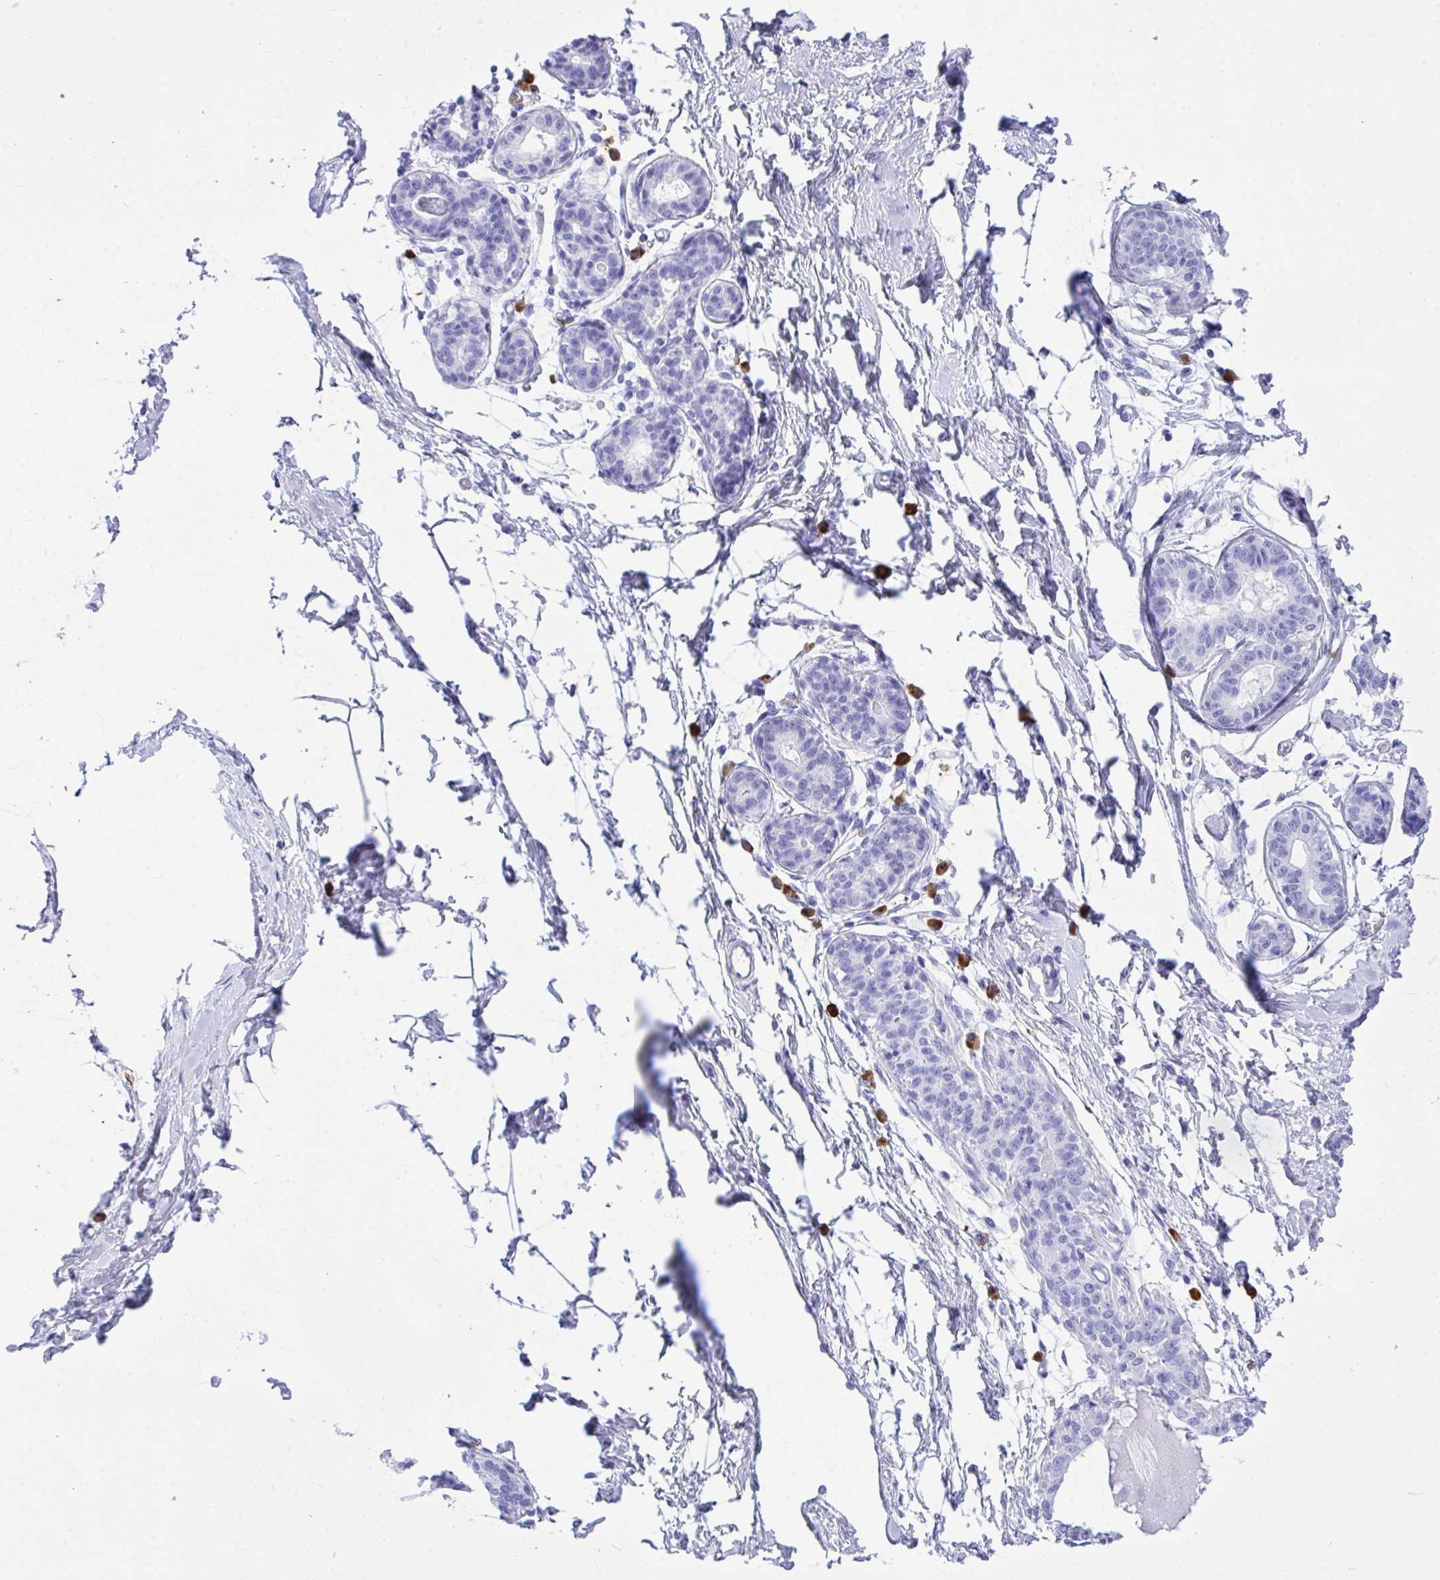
{"staining": {"intensity": "negative", "quantity": "none", "location": "none"}, "tissue": "breast", "cell_type": "Adipocytes", "image_type": "normal", "snomed": [{"axis": "morphology", "description": "Normal tissue, NOS"}, {"axis": "topography", "description": "Breast"}], "caption": "The histopathology image displays no staining of adipocytes in benign breast.", "gene": "BEST4", "patient": {"sex": "female", "age": 45}}